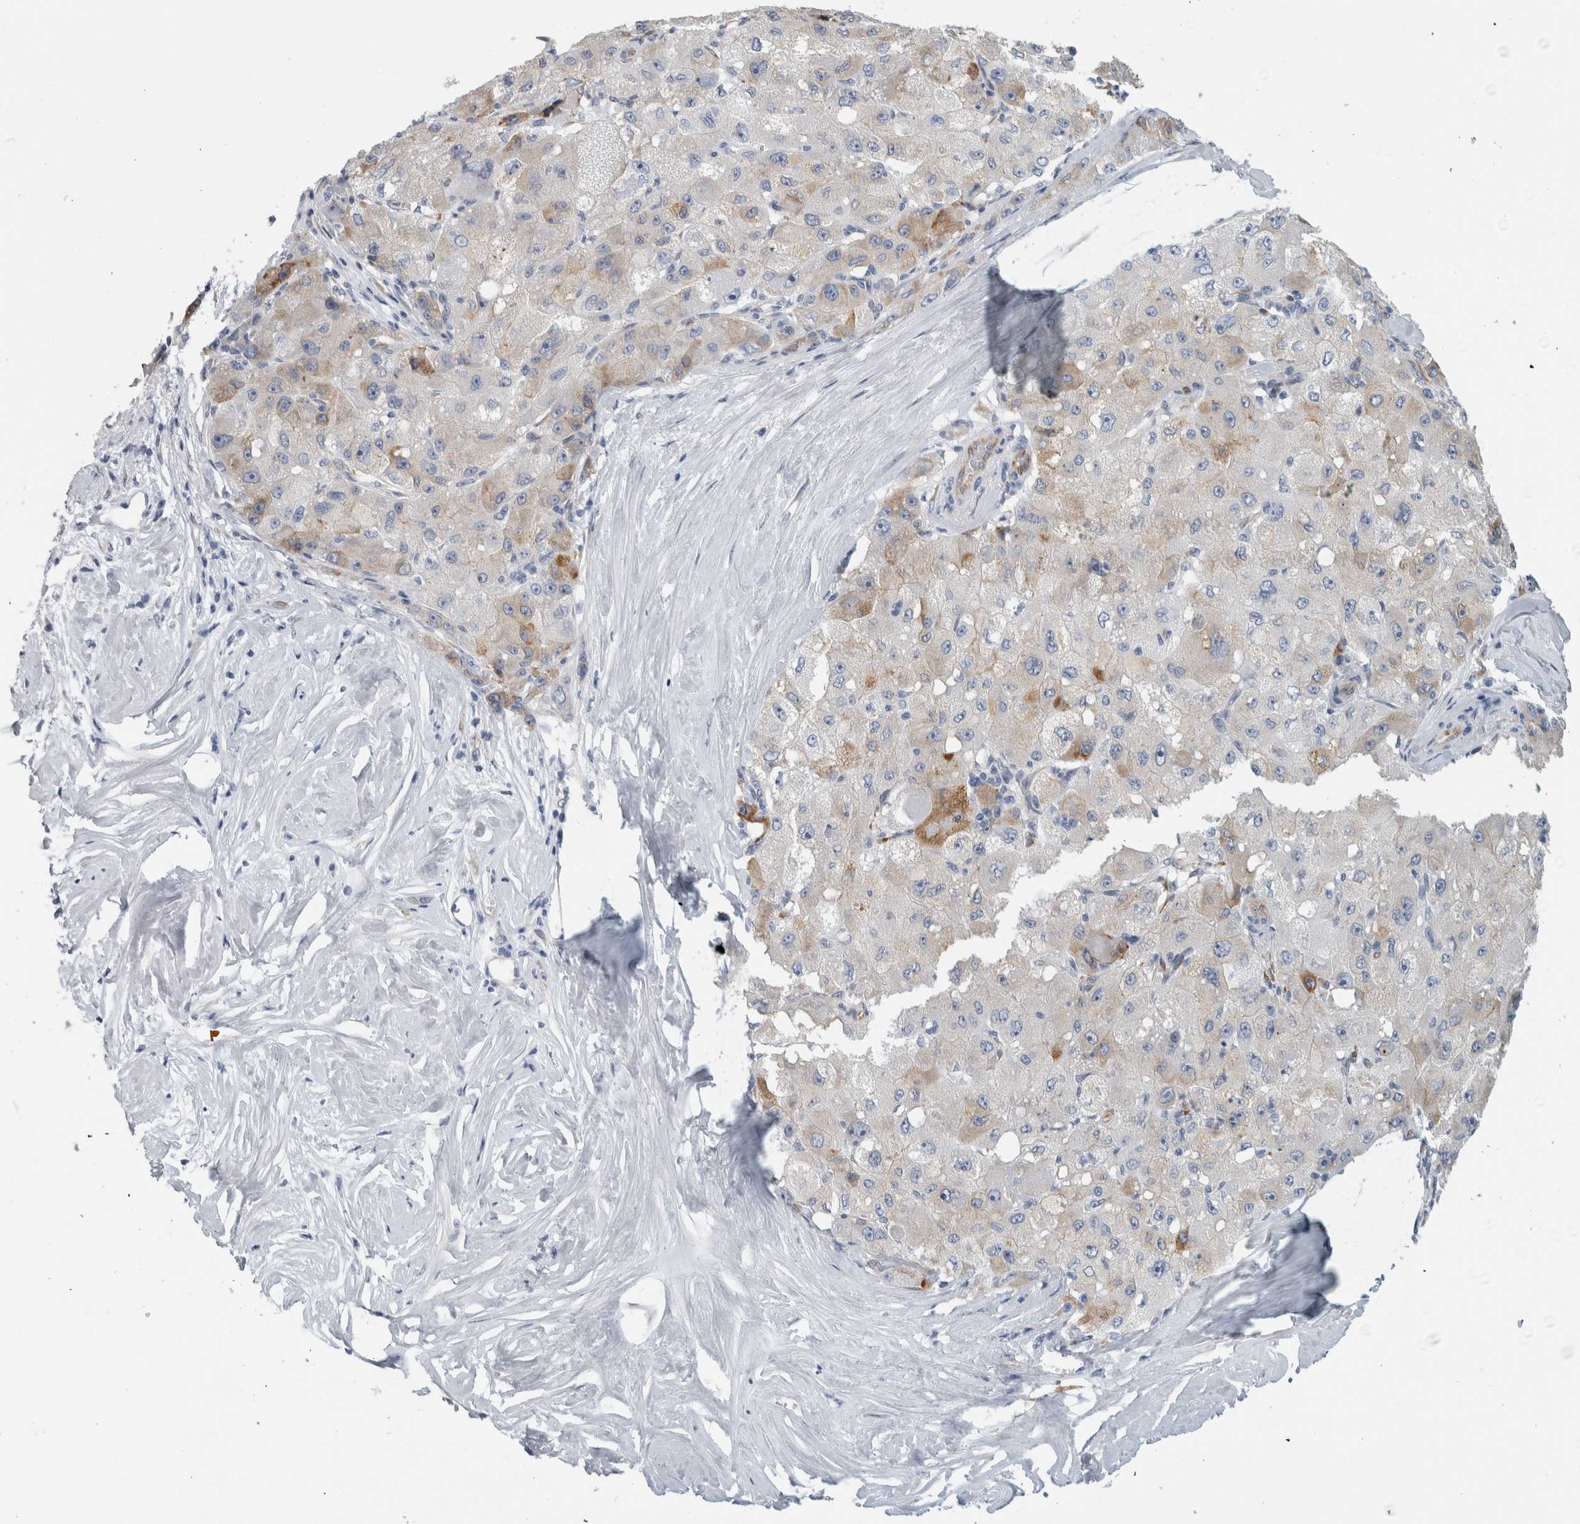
{"staining": {"intensity": "weak", "quantity": "<25%", "location": "cytoplasmic/membranous"}, "tissue": "liver cancer", "cell_type": "Tumor cells", "image_type": "cancer", "snomed": [{"axis": "morphology", "description": "Carcinoma, Hepatocellular, NOS"}, {"axis": "topography", "description": "Liver"}], "caption": "Tumor cells are negative for protein expression in human hepatocellular carcinoma (liver).", "gene": "B3GNT3", "patient": {"sex": "male", "age": 80}}